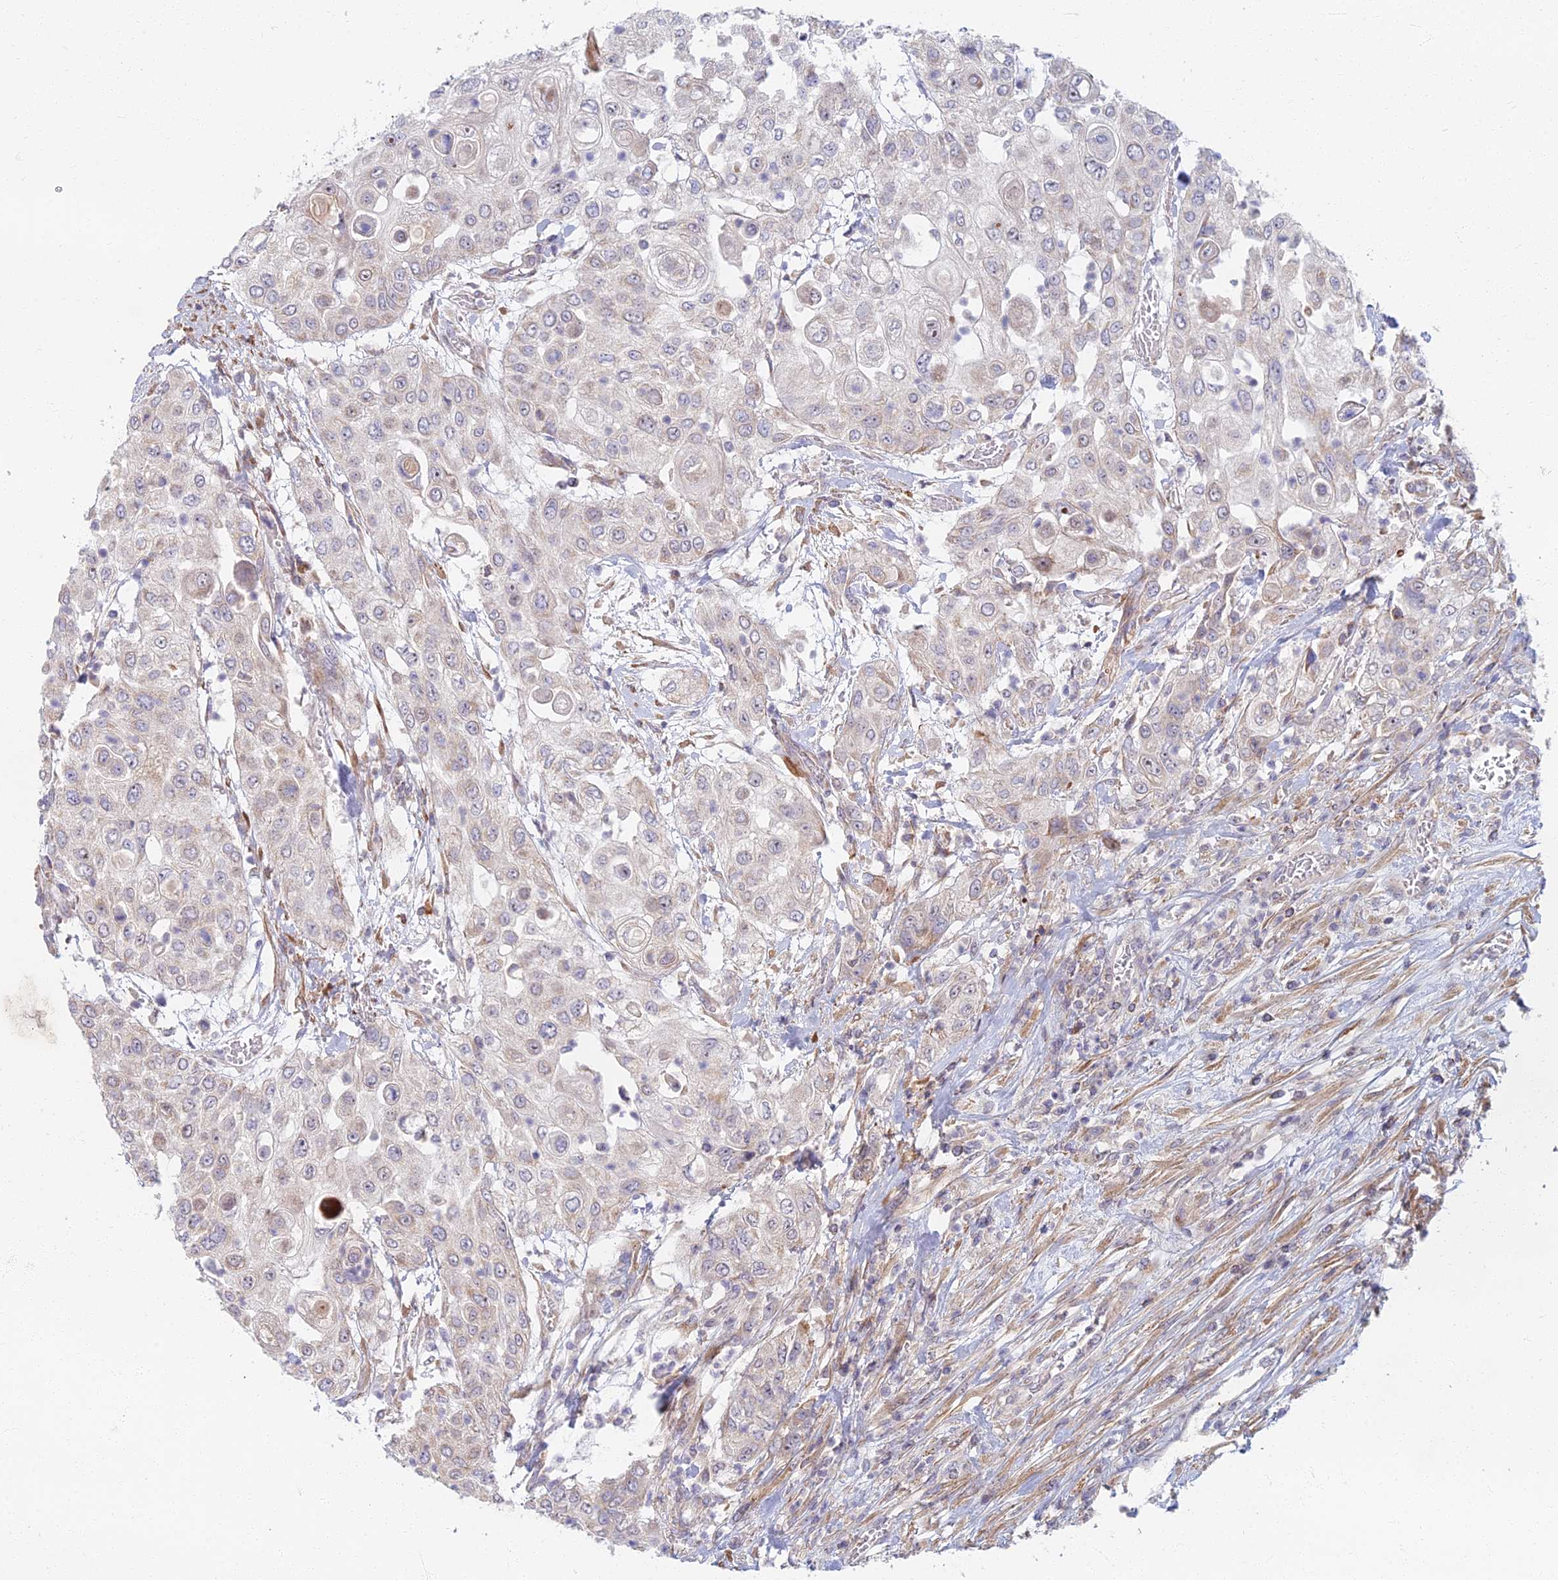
{"staining": {"intensity": "negative", "quantity": "none", "location": "none"}, "tissue": "urothelial cancer", "cell_type": "Tumor cells", "image_type": "cancer", "snomed": [{"axis": "morphology", "description": "Urothelial carcinoma, High grade"}, {"axis": "topography", "description": "Urinary bladder"}], "caption": "Immunohistochemistry micrograph of neoplastic tissue: urothelial cancer stained with DAB (3,3'-diaminobenzidine) reveals no significant protein expression in tumor cells.", "gene": "C15orf40", "patient": {"sex": "female", "age": 79}}